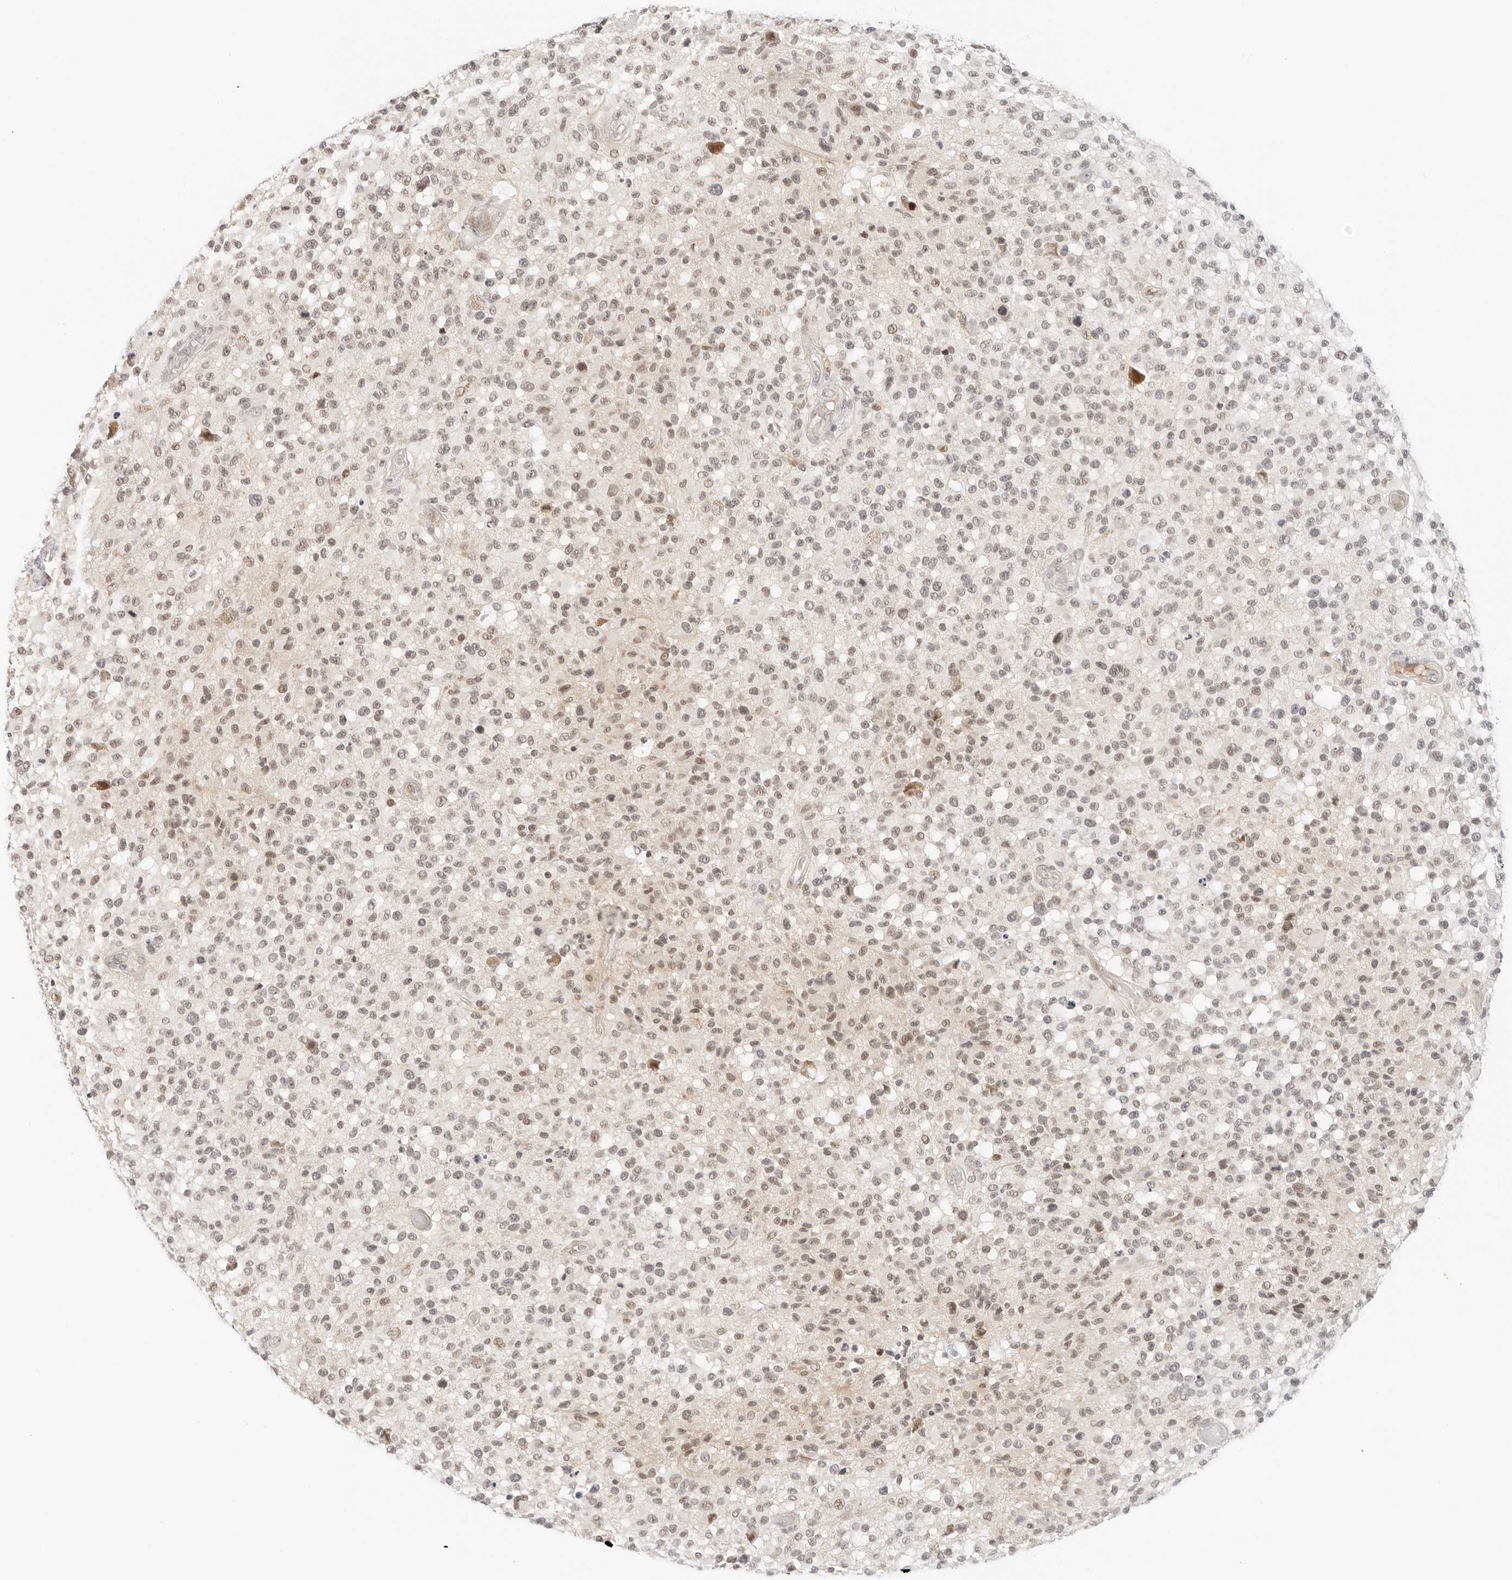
{"staining": {"intensity": "weak", "quantity": "25%-75%", "location": "nuclear"}, "tissue": "glioma", "cell_type": "Tumor cells", "image_type": "cancer", "snomed": [{"axis": "morphology", "description": "Glioma, malignant, High grade"}, {"axis": "morphology", "description": "Glioblastoma, NOS"}, {"axis": "topography", "description": "Brain"}], "caption": "Glioma stained for a protein (brown) exhibits weak nuclear positive expression in approximately 25%-75% of tumor cells.", "gene": "NEO1", "patient": {"sex": "male", "age": 60}}